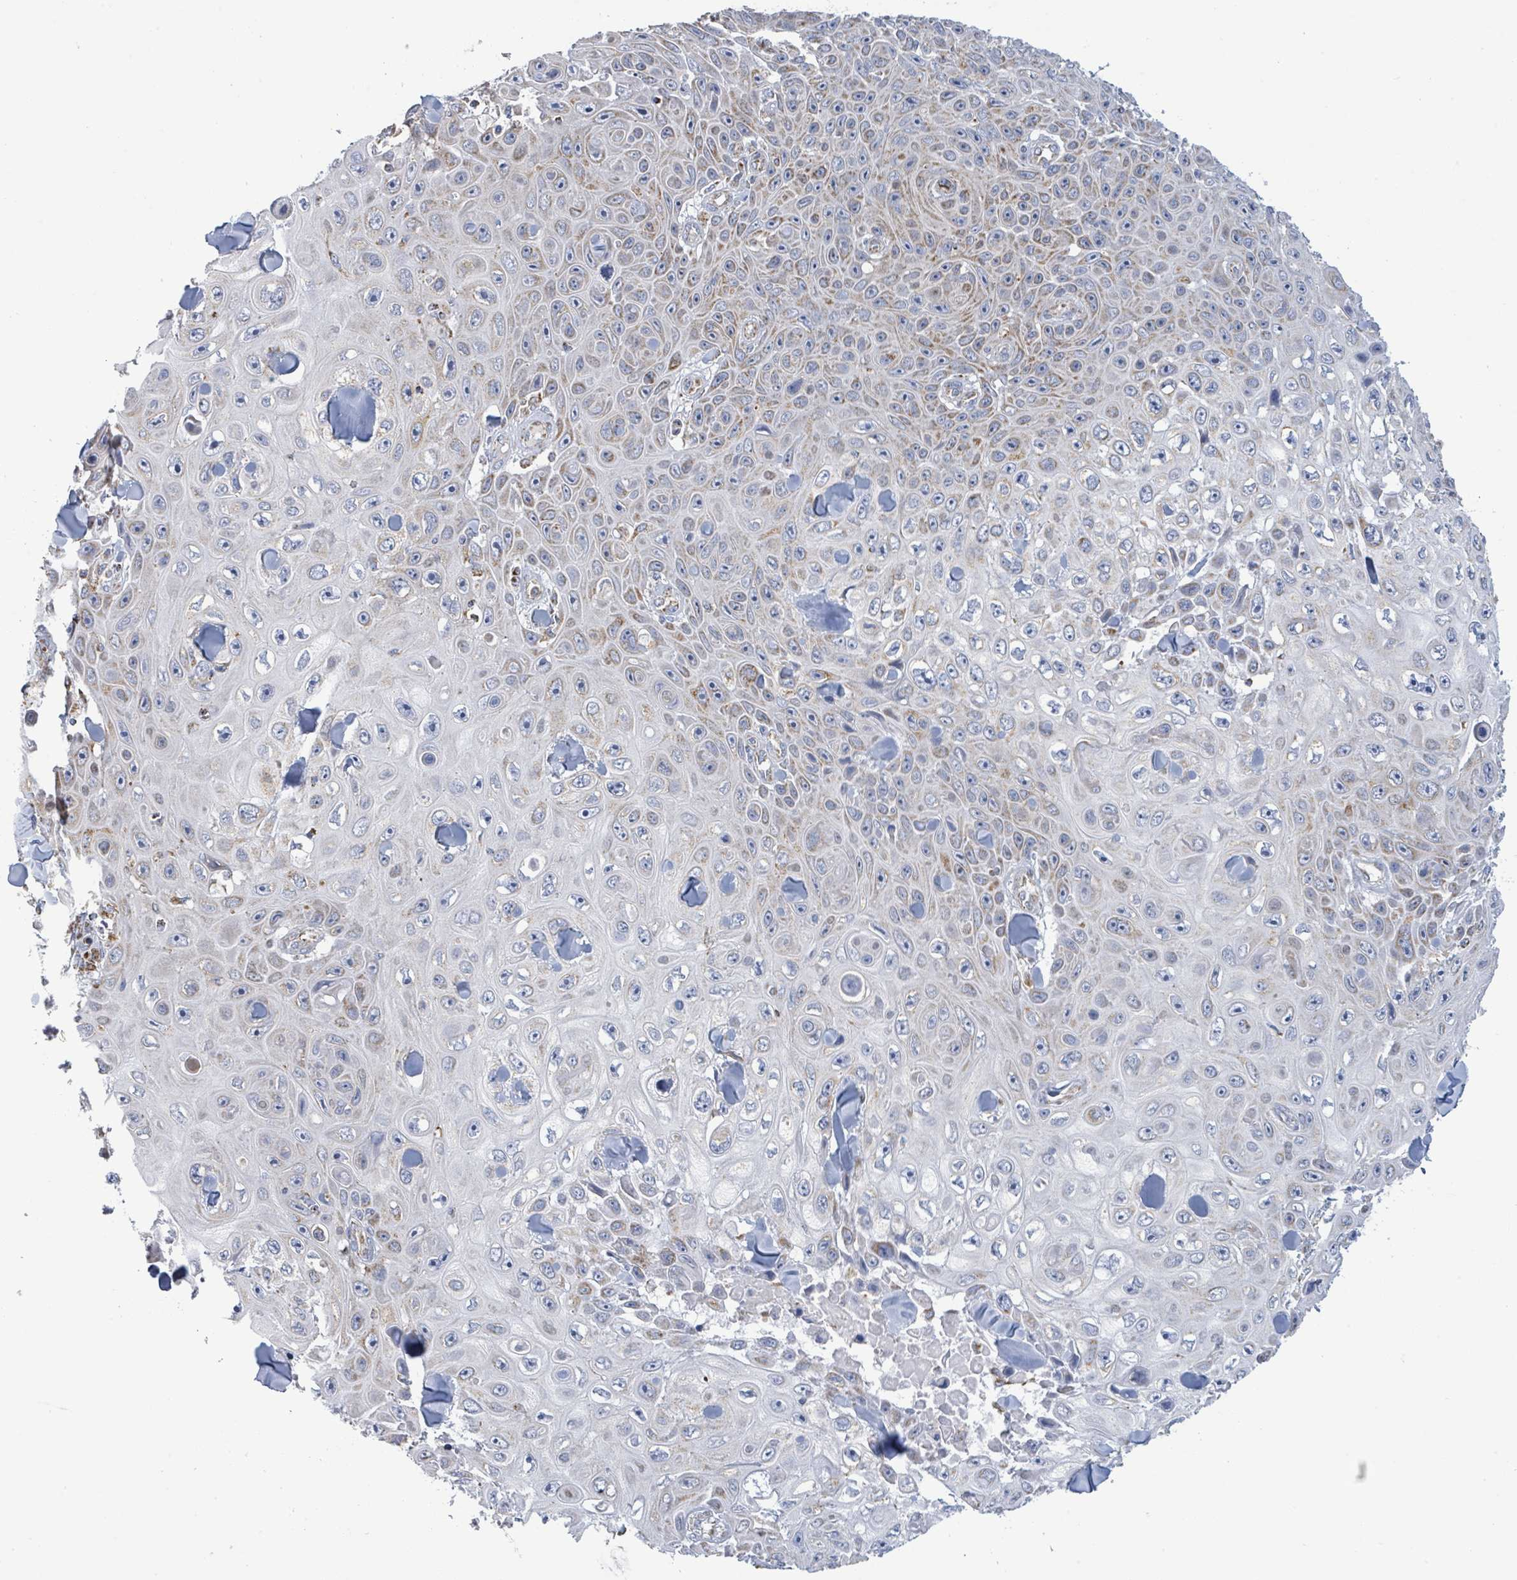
{"staining": {"intensity": "weak", "quantity": "25%-75%", "location": "cytoplasmic/membranous"}, "tissue": "skin cancer", "cell_type": "Tumor cells", "image_type": "cancer", "snomed": [{"axis": "morphology", "description": "Squamous cell carcinoma, NOS"}, {"axis": "topography", "description": "Skin"}], "caption": "An immunohistochemistry (IHC) photomicrograph of neoplastic tissue is shown. Protein staining in brown highlights weak cytoplasmic/membranous positivity in squamous cell carcinoma (skin) within tumor cells. (IHC, brightfield microscopy, high magnification).", "gene": "SUCLG2", "patient": {"sex": "male", "age": 82}}